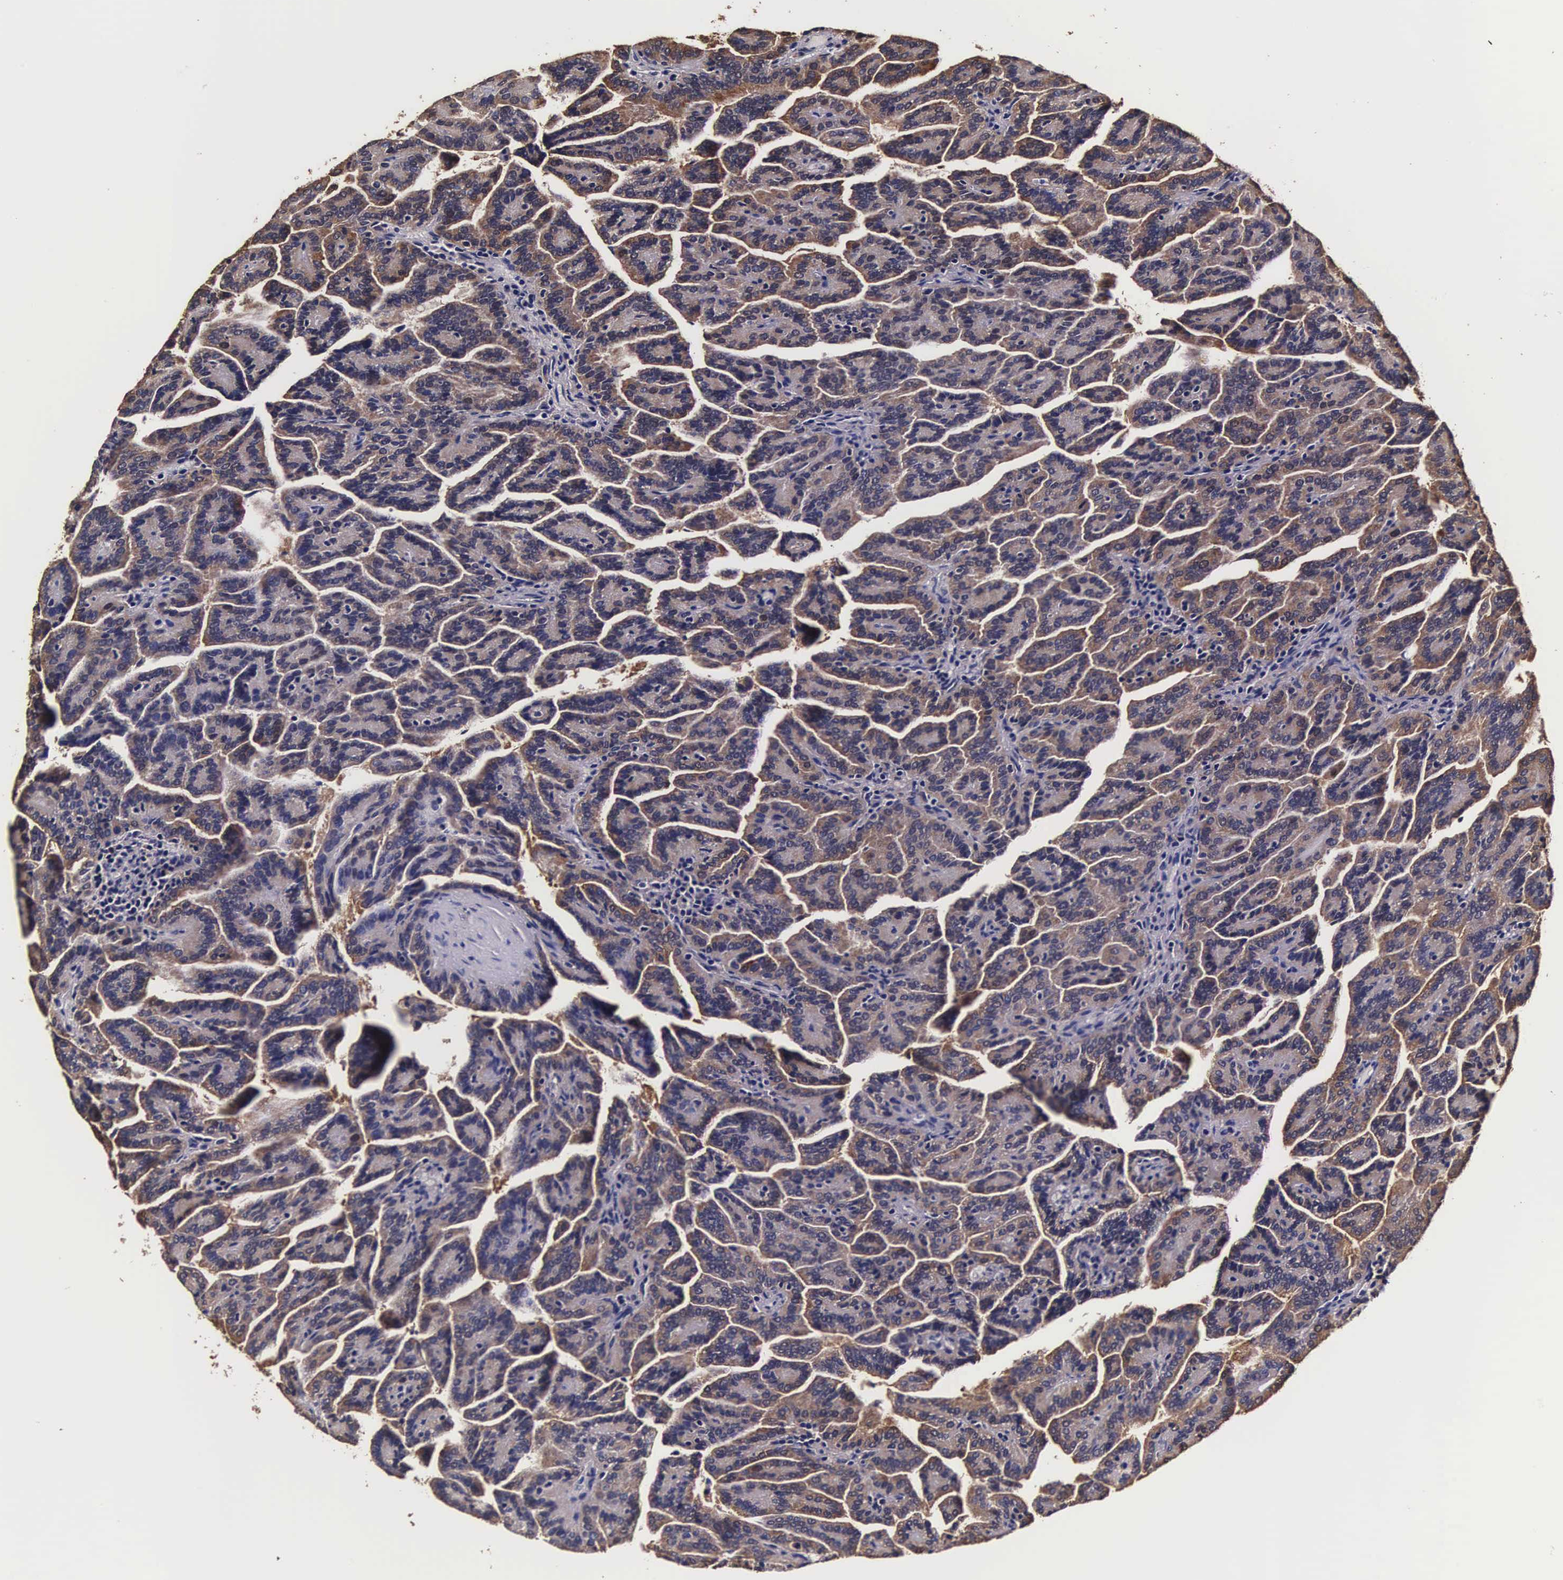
{"staining": {"intensity": "moderate", "quantity": ">75%", "location": "cytoplasmic/membranous,nuclear"}, "tissue": "renal cancer", "cell_type": "Tumor cells", "image_type": "cancer", "snomed": [{"axis": "morphology", "description": "Adenocarcinoma, NOS"}, {"axis": "topography", "description": "Kidney"}], "caption": "IHC staining of adenocarcinoma (renal), which reveals medium levels of moderate cytoplasmic/membranous and nuclear expression in about >75% of tumor cells indicating moderate cytoplasmic/membranous and nuclear protein positivity. The staining was performed using DAB (brown) for protein detection and nuclei were counterstained in hematoxylin (blue).", "gene": "TECPR2", "patient": {"sex": "male", "age": 61}}